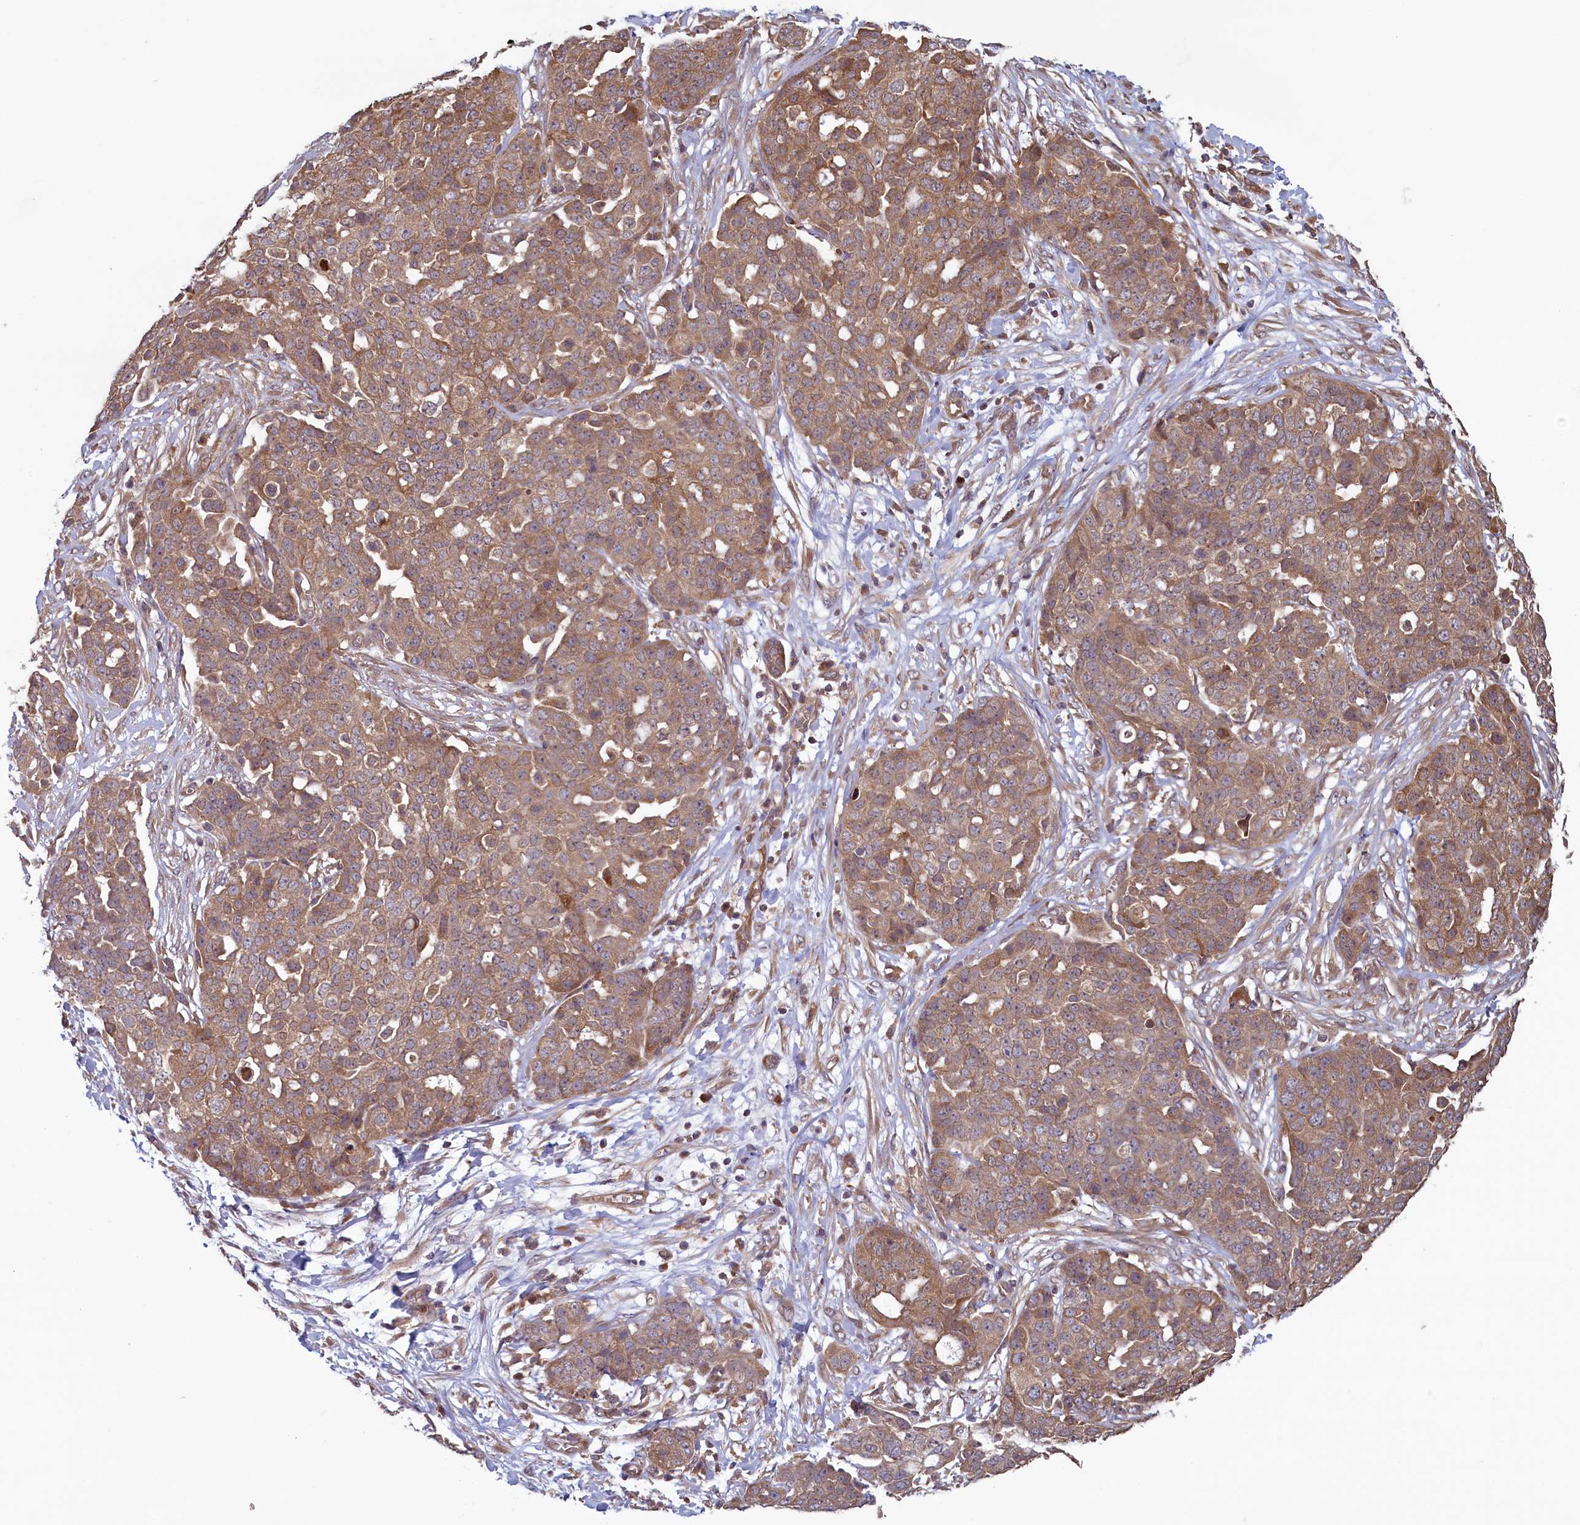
{"staining": {"intensity": "moderate", "quantity": ">75%", "location": "cytoplasmic/membranous"}, "tissue": "ovarian cancer", "cell_type": "Tumor cells", "image_type": "cancer", "snomed": [{"axis": "morphology", "description": "Cystadenocarcinoma, serous, NOS"}, {"axis": "topography", "description": "Soft tissue"}, {"axis": "topography", "description": "Ovary"}], "caption": "This is an image of immunohistochemistry (IHC) staining of ovarian cancer (serous cystadenocarcinoma), which shows moderate positivity in the cytoplasmic/membranous of tumor cells.", "gene": "CIAO2B", "patient": {"sex": "female", "age": 57}}